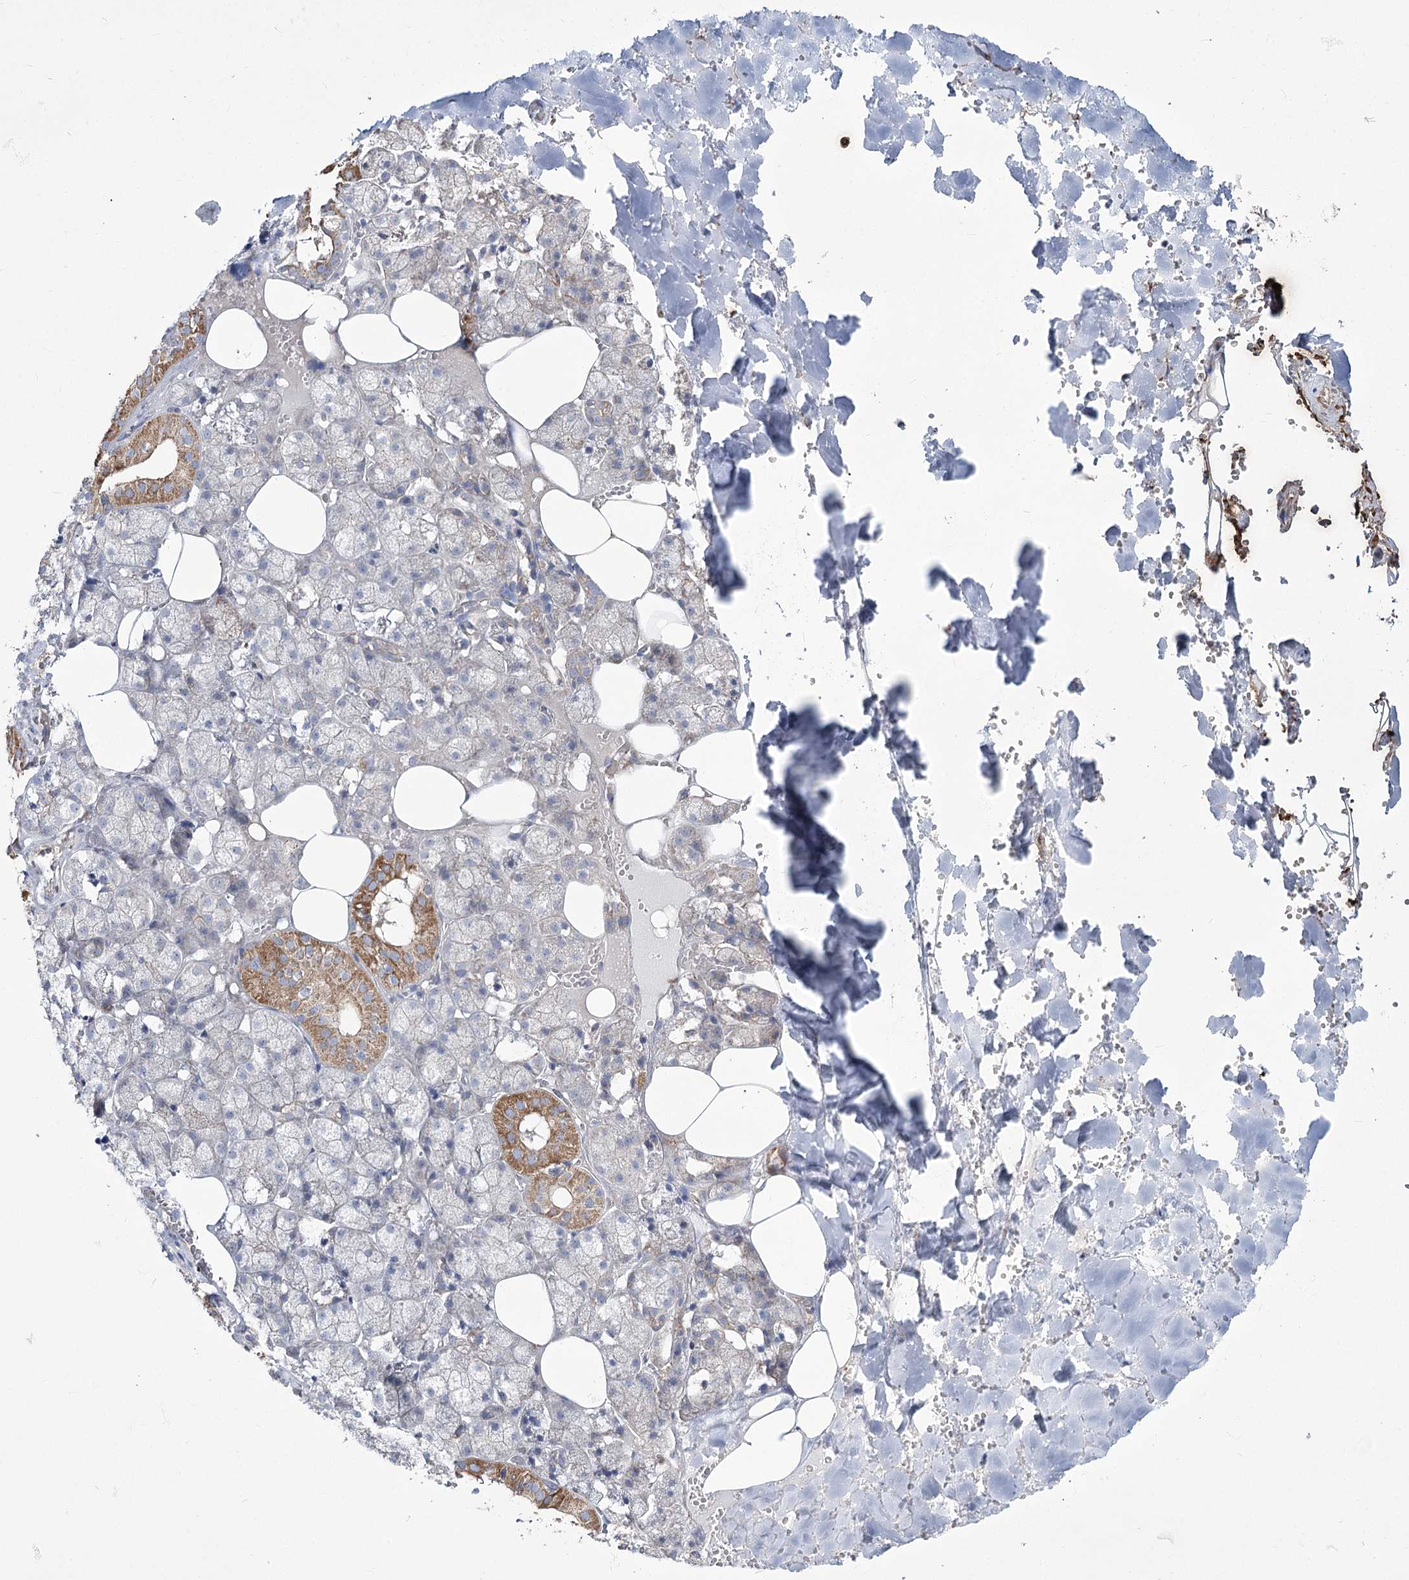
{"staining": {"intensity": "moderate", "quantity": "<25%", "location": "cytoplasmic/membranous"}, "tissue": "salivary gland", "cell_type": "Glandular cells", "image_type": "normal", "snomed": [{"axis": "morphology", "description": "Normal tissue, NOS"}, {"axis": "topography", "description": "Salivary gland"}], "caption": "Brown immunohistochemical staining in unremarkable salivary gland reveals moderate cytoplasmic/membranous positivity in about <25% of glandular cells.", "gene": "ME3", "patient": {"sex": "male", "age": 62}}